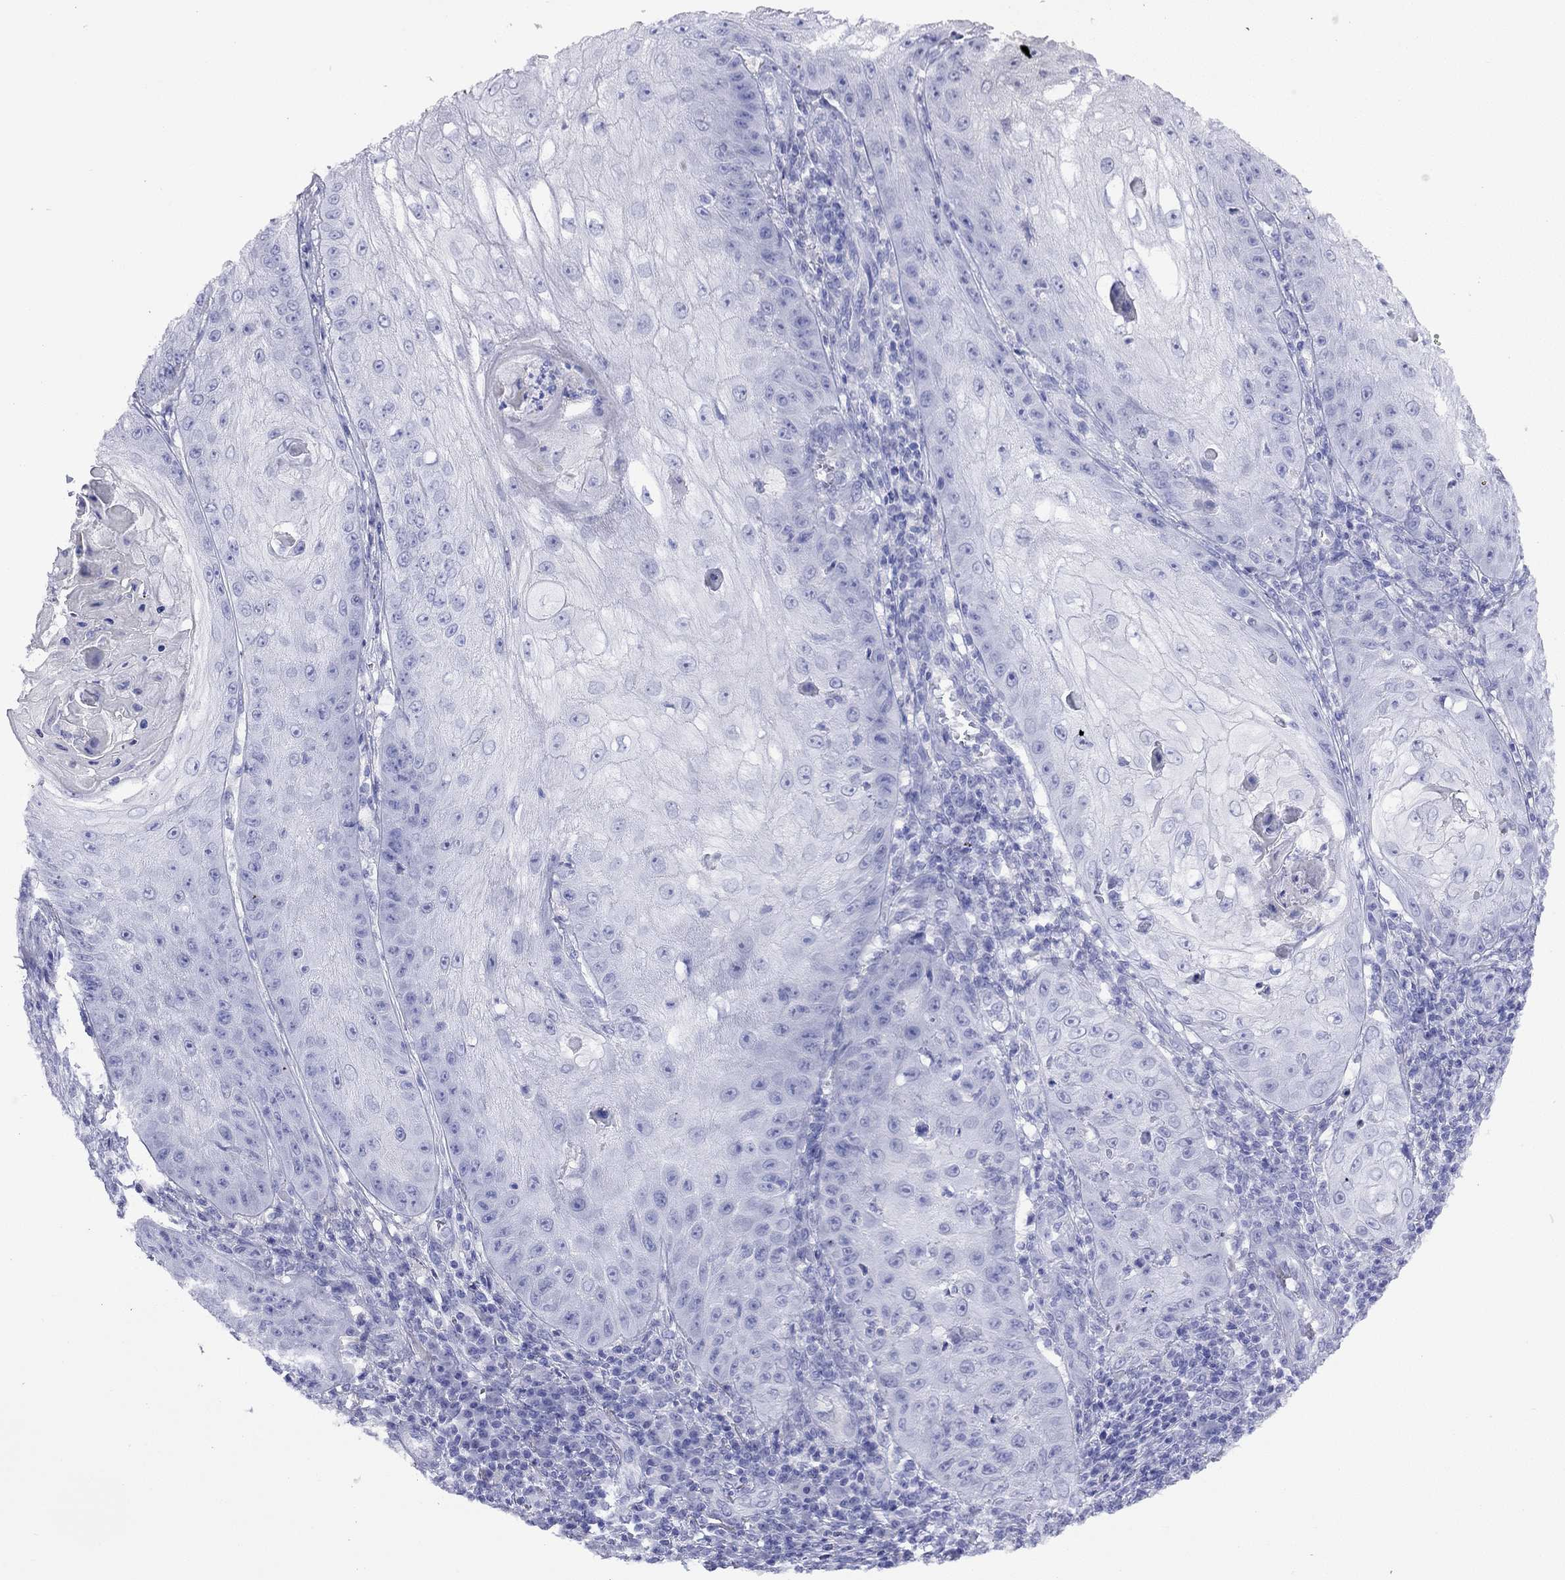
{"staining": {"intensity": "negative", "quantity": "none", "location": "none"}, "tissue": "skin cancer", "cell_type": "Tumor cells", "image_type": "cancer", "snomed": [{"axis": "morphology", "description": "Squamous cell carcinoma, NOS"}, {"axis": "topography", "description": "Skin"}], "caption": "Tumor cells are negative for brown protein staining in squamous cell carcinoma (skin).", "gene": "SLC30A8", "patient": {"sex": "male", "age": 70}}